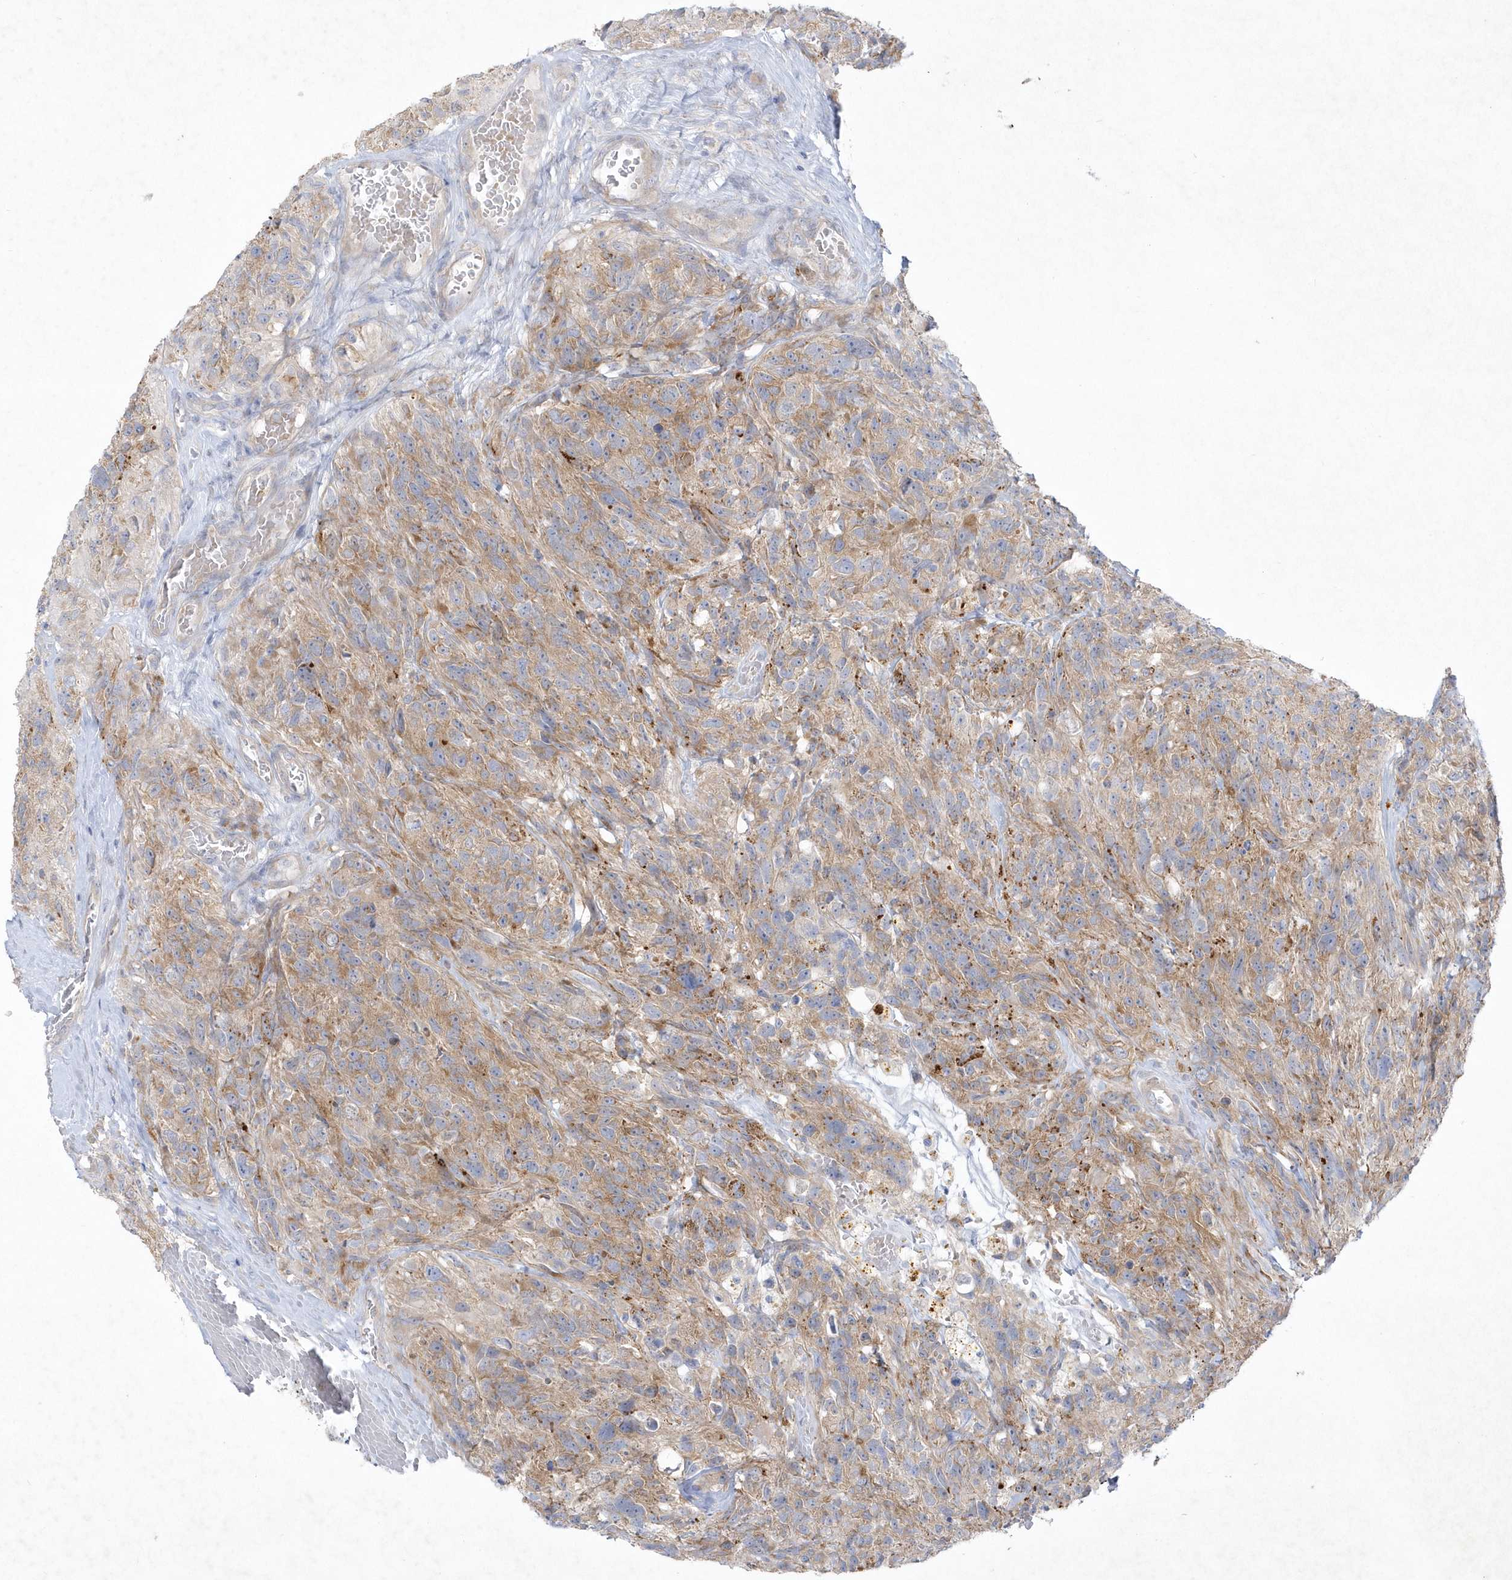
{"staining": {"intensity": "weak", "quantity": ">75%", "location": "cytoplasmic/membranous"}, "tissue": "glioma", "cell_type": "Tumor cells", "image_type": "cancer", "snomed": [{"axis": "morphology", "description": "Glioma, malignant, High grade"}, {"axis": "topography", "description": "Brain"}], "caption": "Protein analysis of glioma tissue exhibits weak cytoplasmic/membranous positivity in approximately >75% of tumor cells. The protein of interest is shown in brown color, while the nuclei are stained blue.", "gene": "LARS1", "patient": {"sex": "male", "age": 69}}